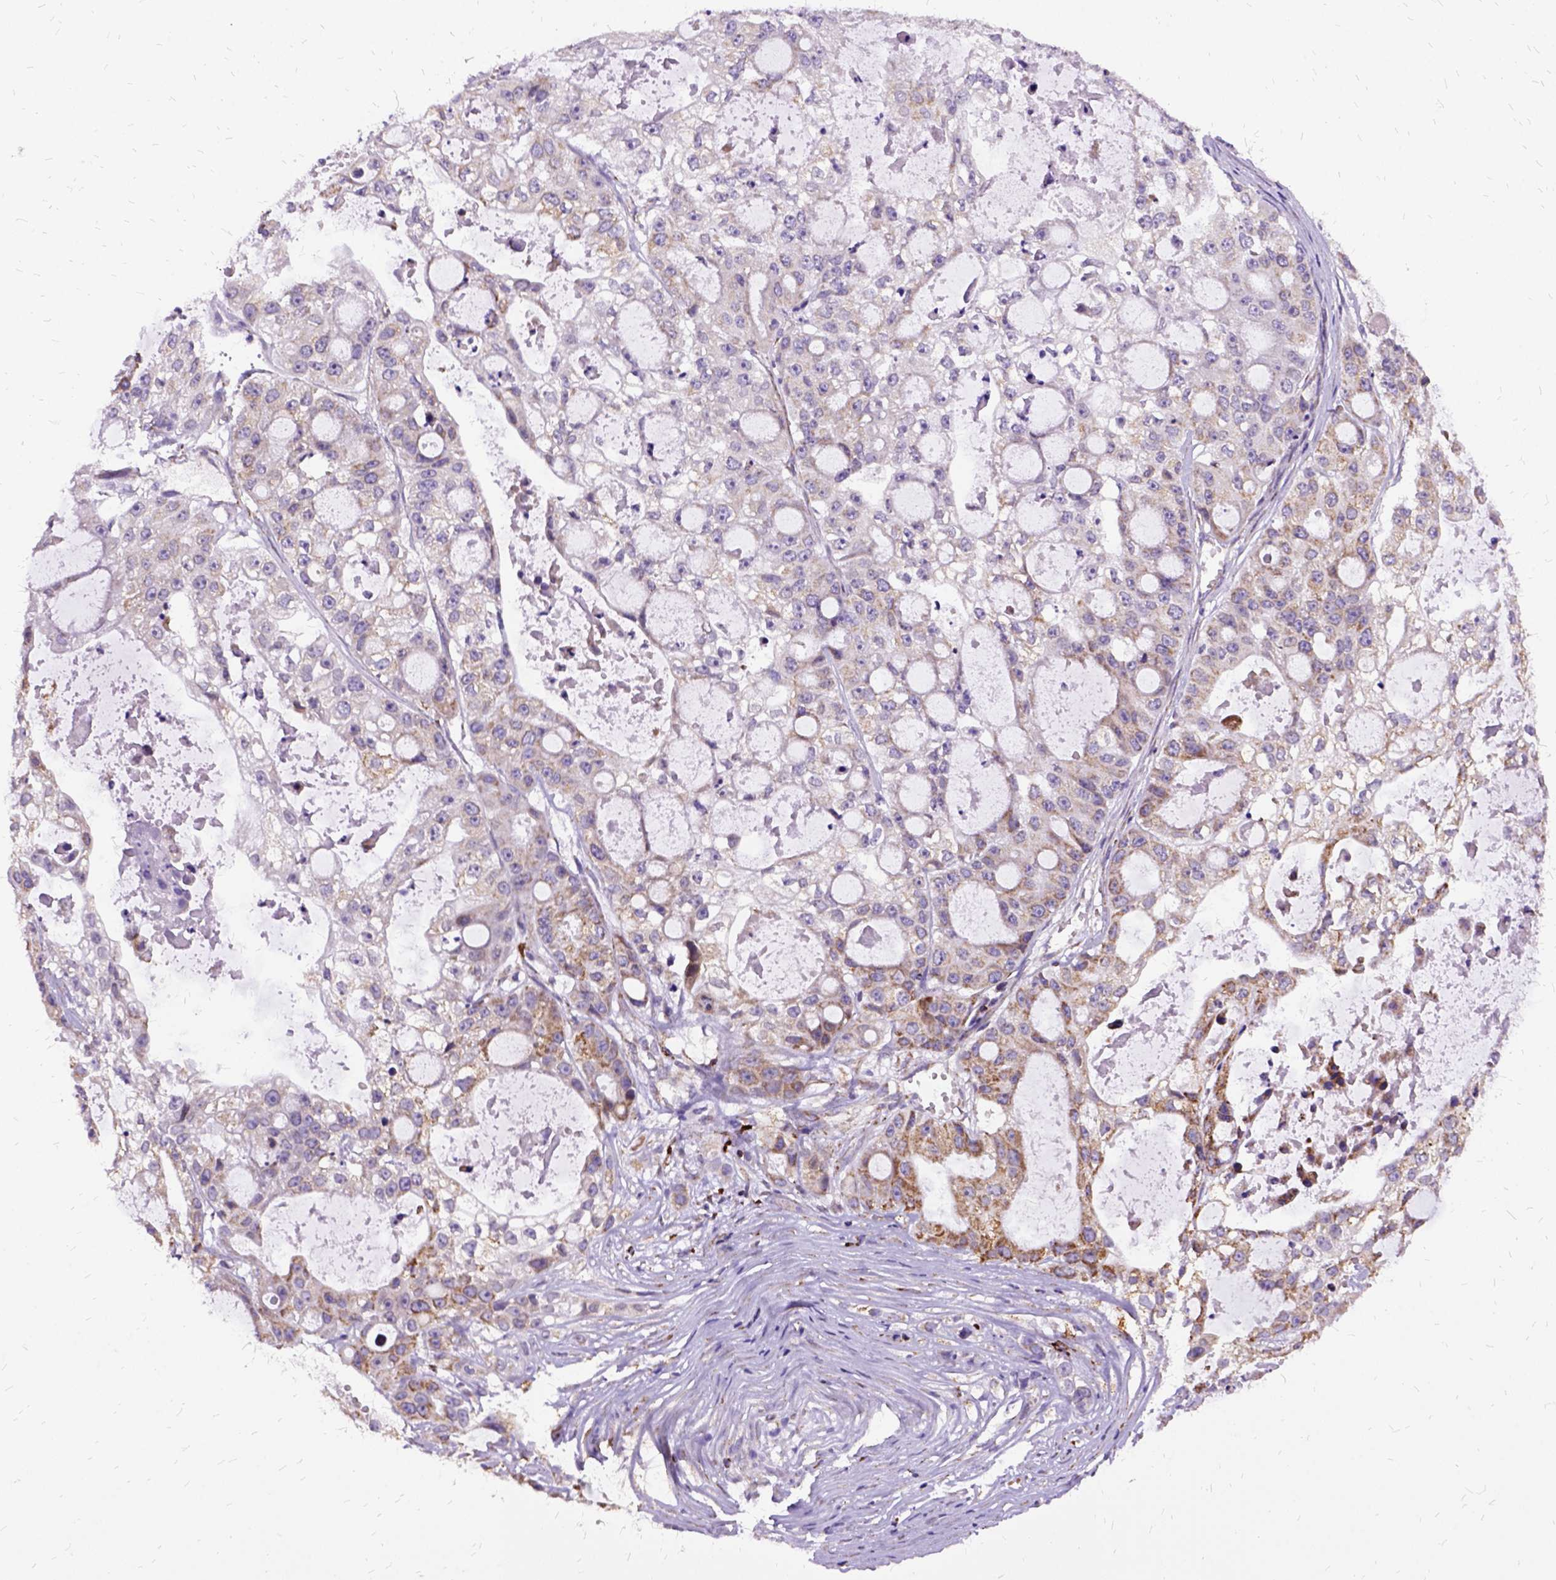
{"staining": {"intensity": "moderate", "quantity": "<25%", "location": "cytoplasmic/membranous"}, "tissue": "ovarian cancer", "cell_type": "Tumor cells", "image_type": "cancer", "snomed": [{"axis": "morphology", "description": "Cystadenocarcinoma, serous, NOS"}, {"axis": "topography", "description": "Ovary"}], "caption": "Moderate cytoplasmic/membranous protein positivity is seen in about <25% of tumor cells in ovarian cancer (serous cystadenocarcinoma). Nuclei are stained in blue.", "gene": "OXCT1", "patient": {"sex": "female", "age": 56}}